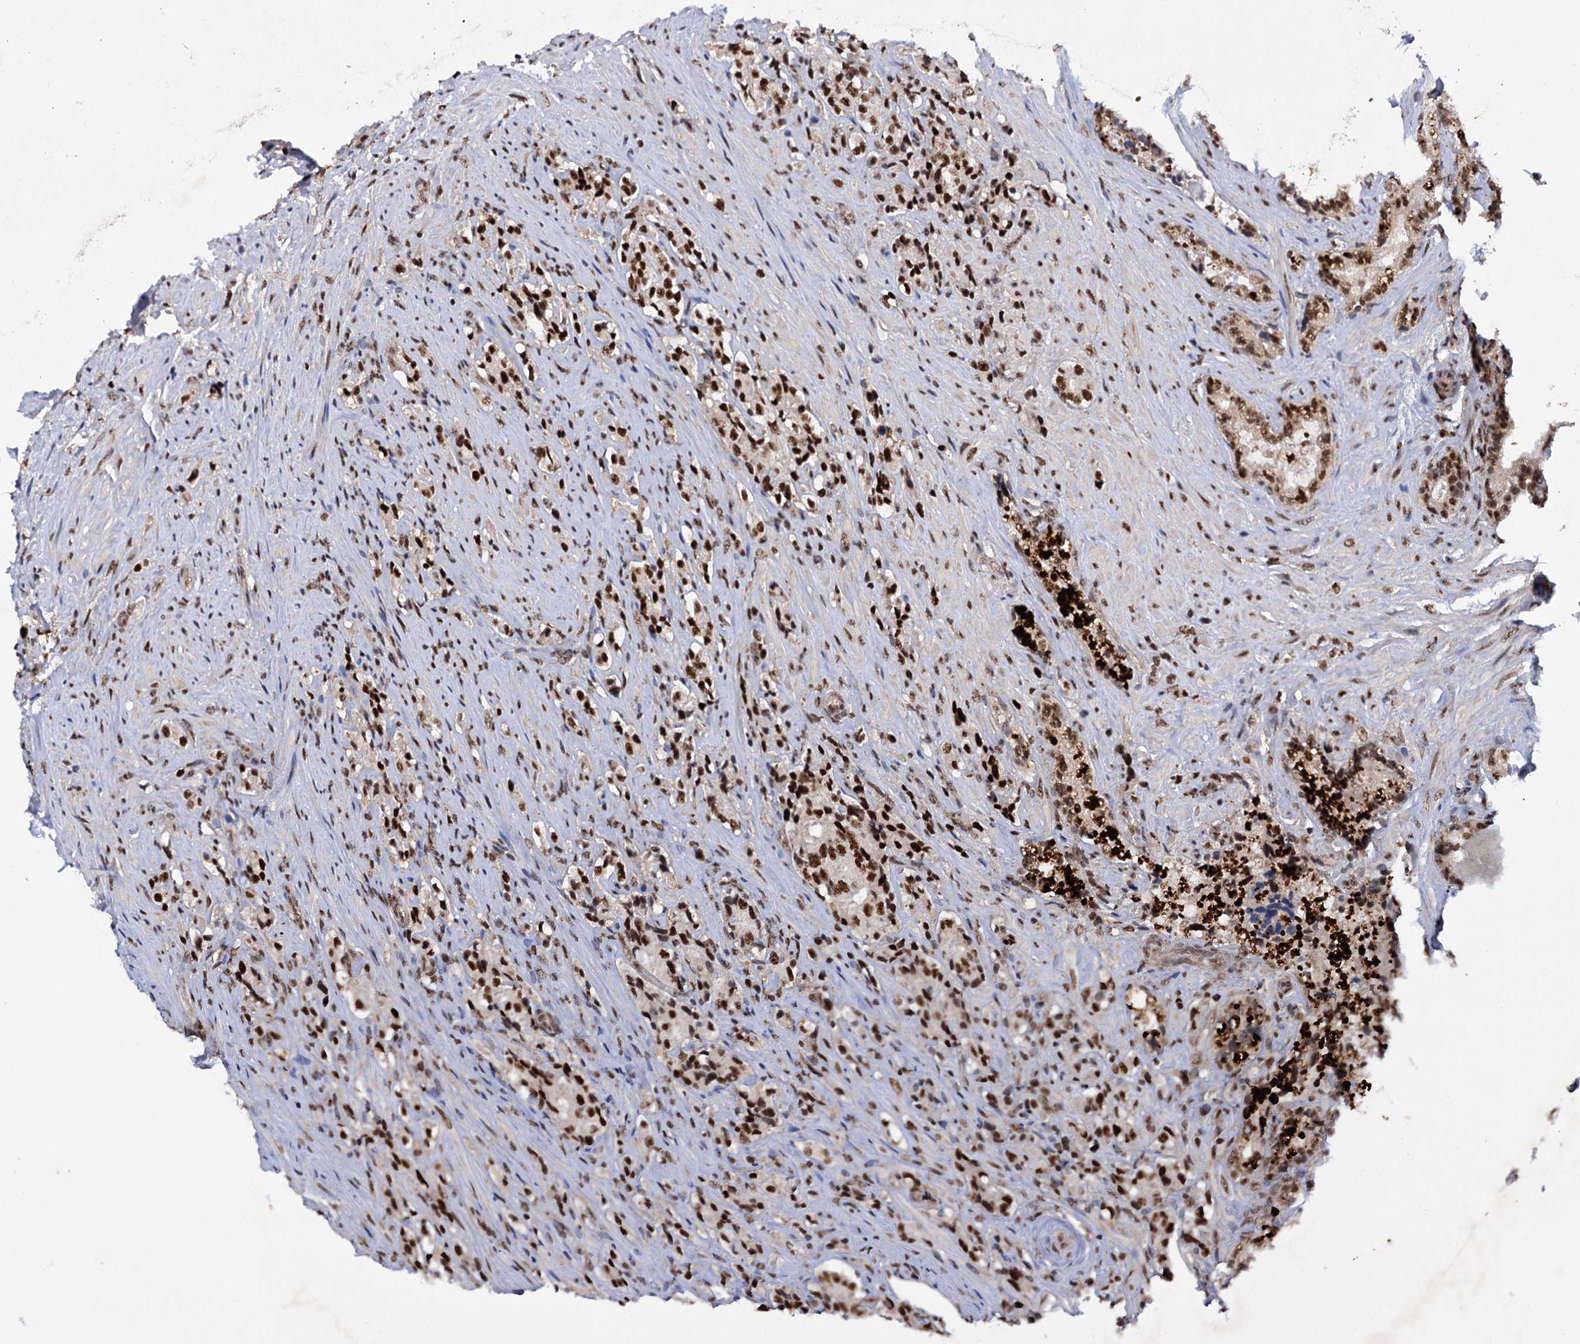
{"staining": {"intensity": "strong", "quantity": ">75%", "location": "nuclear"}, "tissue": "prostate cancer", "cell_type": "Tumor cells", "image_type": "cancer", "snomed": [{"axis": "morphology", "description": "Adenocarcinoma, High grade"}, {"axis": "topography", "description": "Prostate"}], "caption": "The photomicrograph exhibits staining of prostate adenocarcinoma (high-grade), revealing strong nuclear protein expression (brown color) within tumor cells.", "gene": "TBC1D12", "patient": {"sex": "male", "age": 65}}